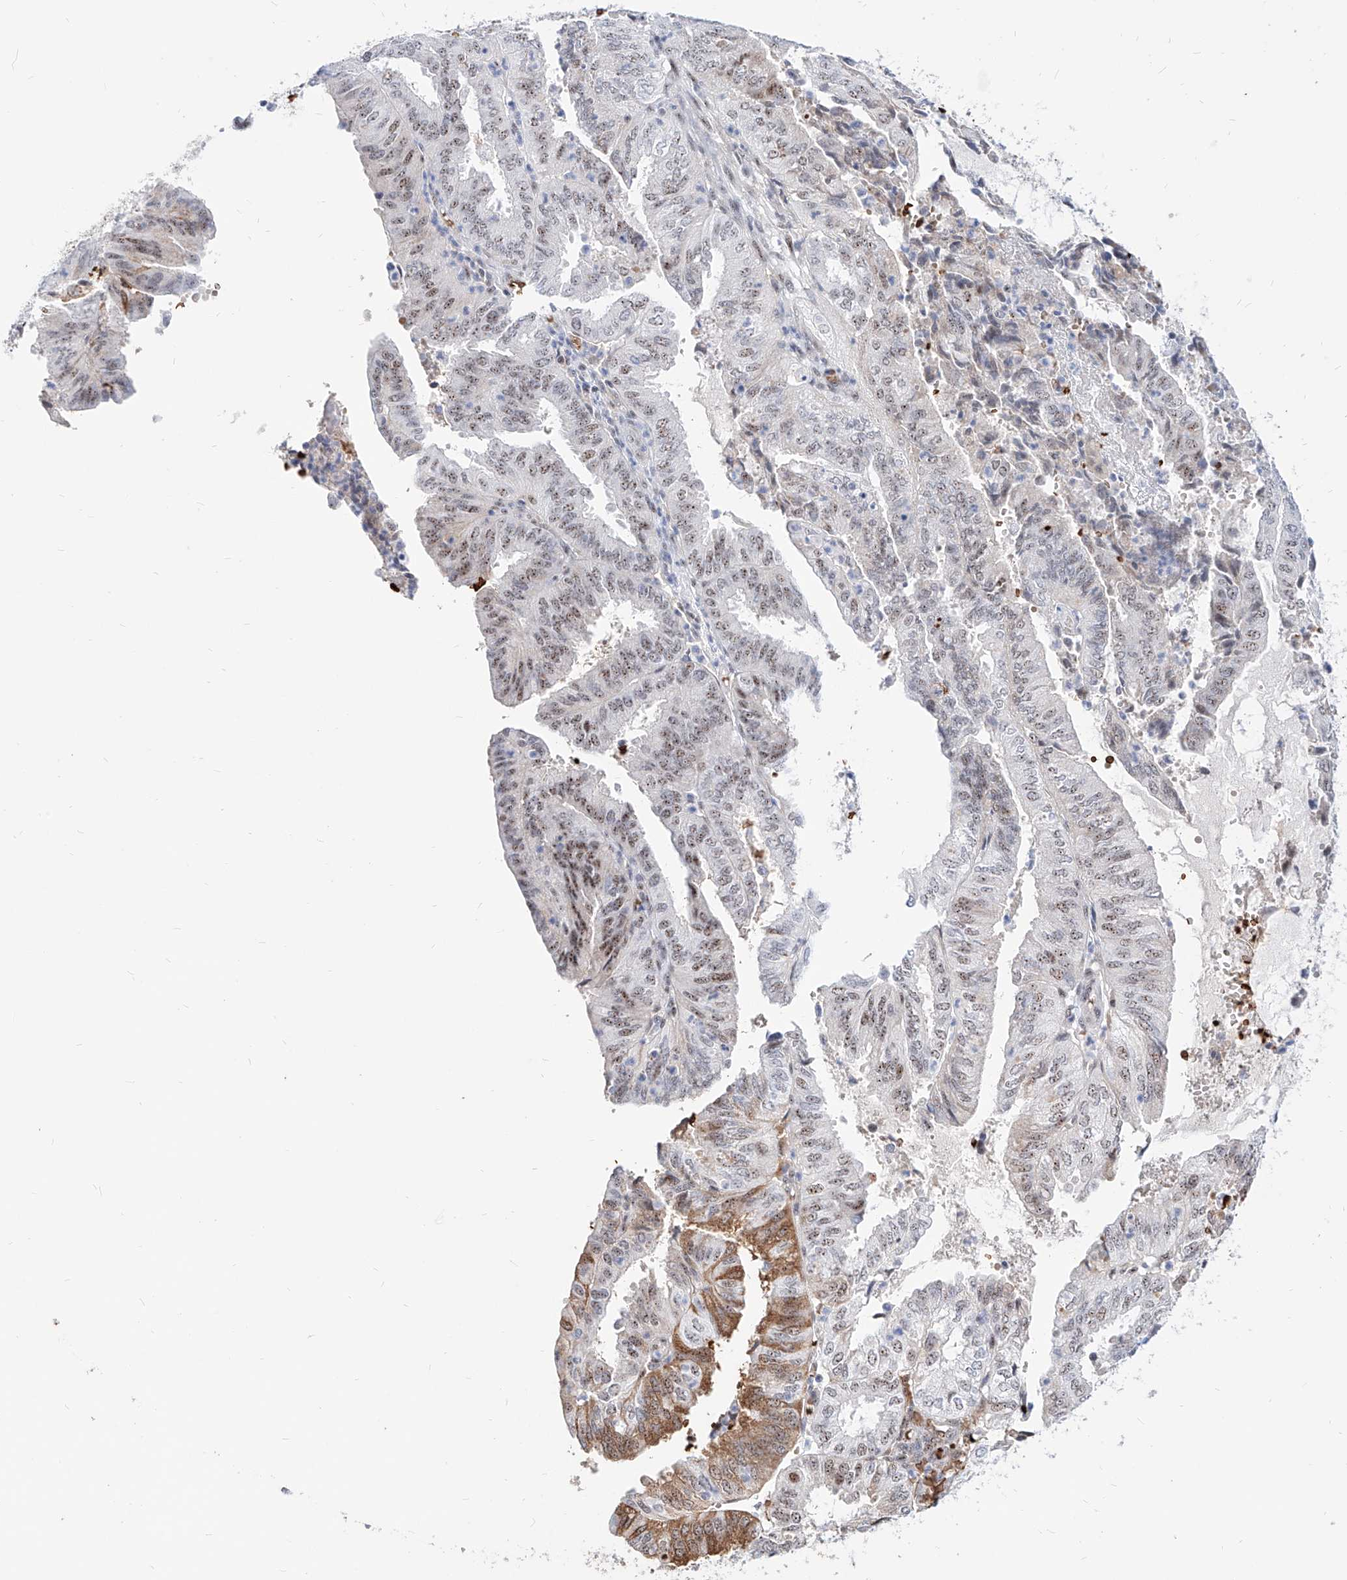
{"staining": {"intensity": "weak", "quantity": ">75%", "location": "nuclear"}, "tissue": "endometrial cancer", "cell_type": "Tumor cells", "image_type": "cancer", "snomed": [{"axis": "morphology", "description": "Adenocarcinoma, NOS"}, {"axis": "topography", "description": "Uterus"}], "caption": "The photomicrograph shows a brown stain indicating the presence of a protein in the nuclear of tumor cells in endometrial cancer (adenocarcinoma).", "gene": "ZFP42", "patient": {"sex": "female", "age": 60}}